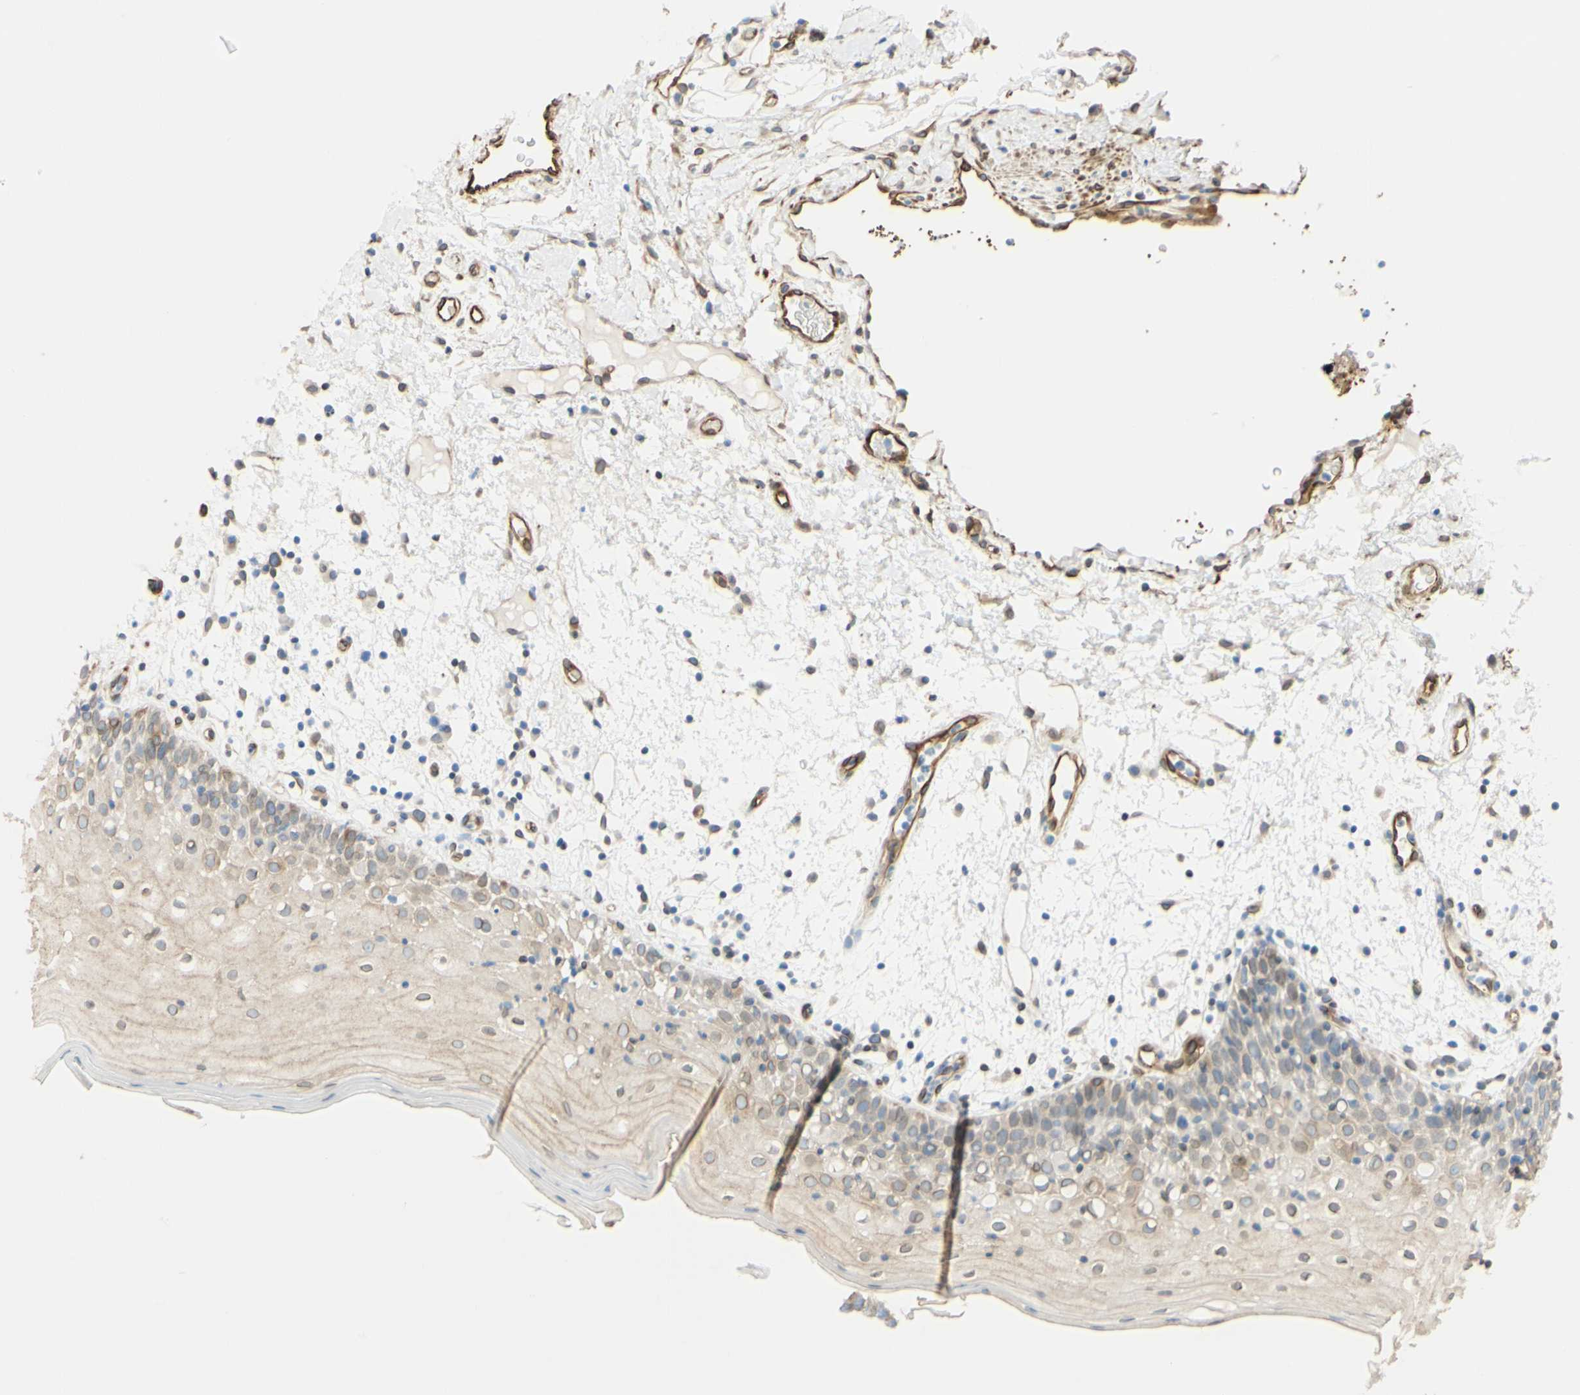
{"staining": {"intensity": "weak", "quantity": ">75%", "location": "cytoplasmic/membranous,nuclear"}, "tissue": "oral mucosa", "cell_type": "Squamous epithelial cells", "image_type": "normal", "snomed": [{"axis": "morphology", "description": "Normal tissue, NOS"}, {"axis": "morphology", "description": "Squamous cell carcinoma, NOS"}, {"axis": "topography", "description": "Skeletal muscle"}, {"axis": "topography", "description": "Oral tissue"}], "caption": "Oral mucosa stained with immunohistochemistry (IHC) displays weak cytoplasmic/membranous,nuclear positivity in about >75% of squamous epithelial cells.", "gene": "ENDOD1", "patient": {"sex": "male", "age": 71}}